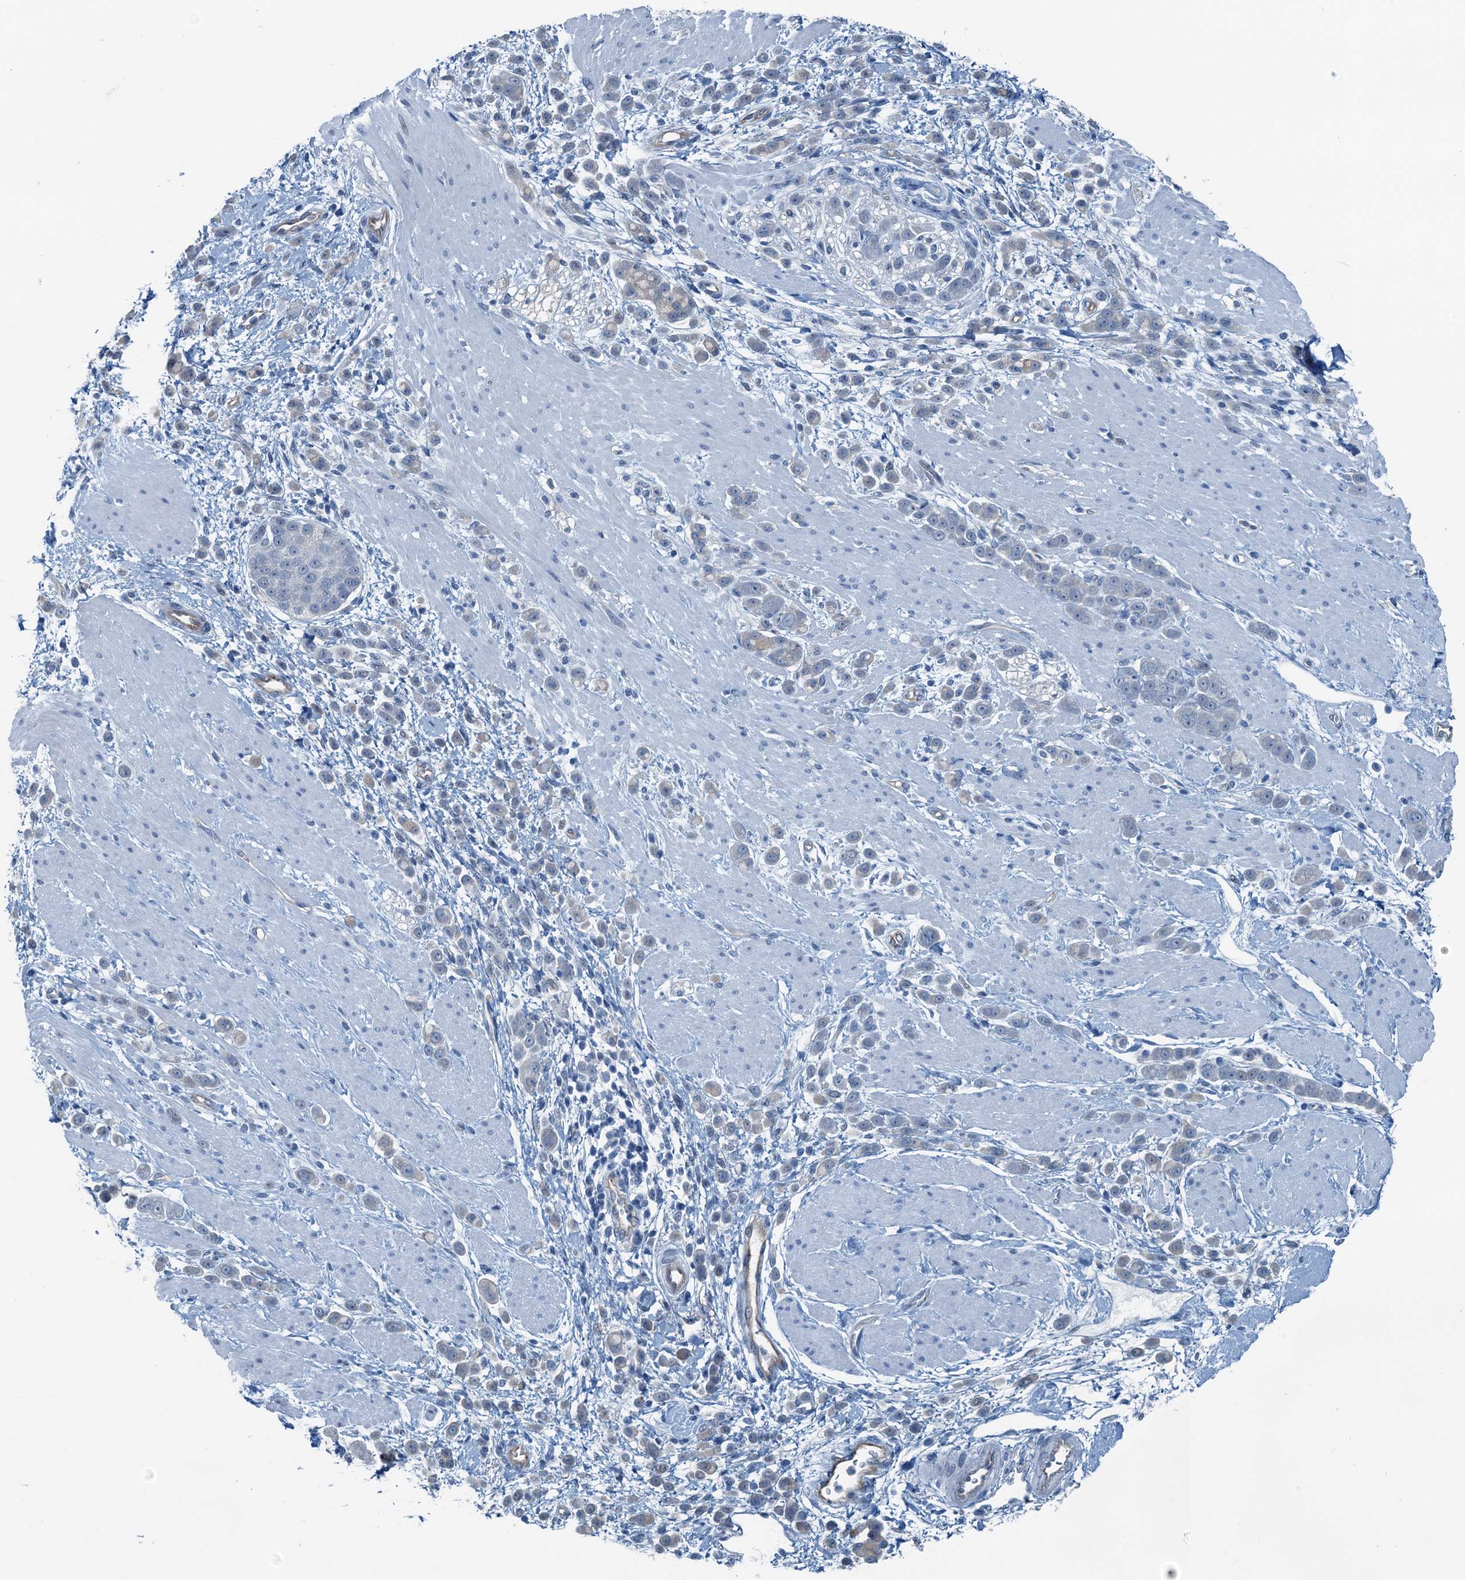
{"staining": {"intensity": "negative", "quantity": "none", "location": "none"}, "tissue": "pancreatic cancer", "cell_type": "Tumor cells", "image_type": "cancer", "snomed": [{"axis": "morphology", "description": "Normal tissue, NOS"}, {"axis": "morphology", "description": "Adenocarcinoma, NOS"}, {"axis": "topography", "description": "Pancreas"}], "caption": "This is an immunohistochemistry micrograph of human pancreatic cancer. There is no staining in tumor cells.", "gene": "GFOD2", "patient": {"sex": "female", "age": 64}}